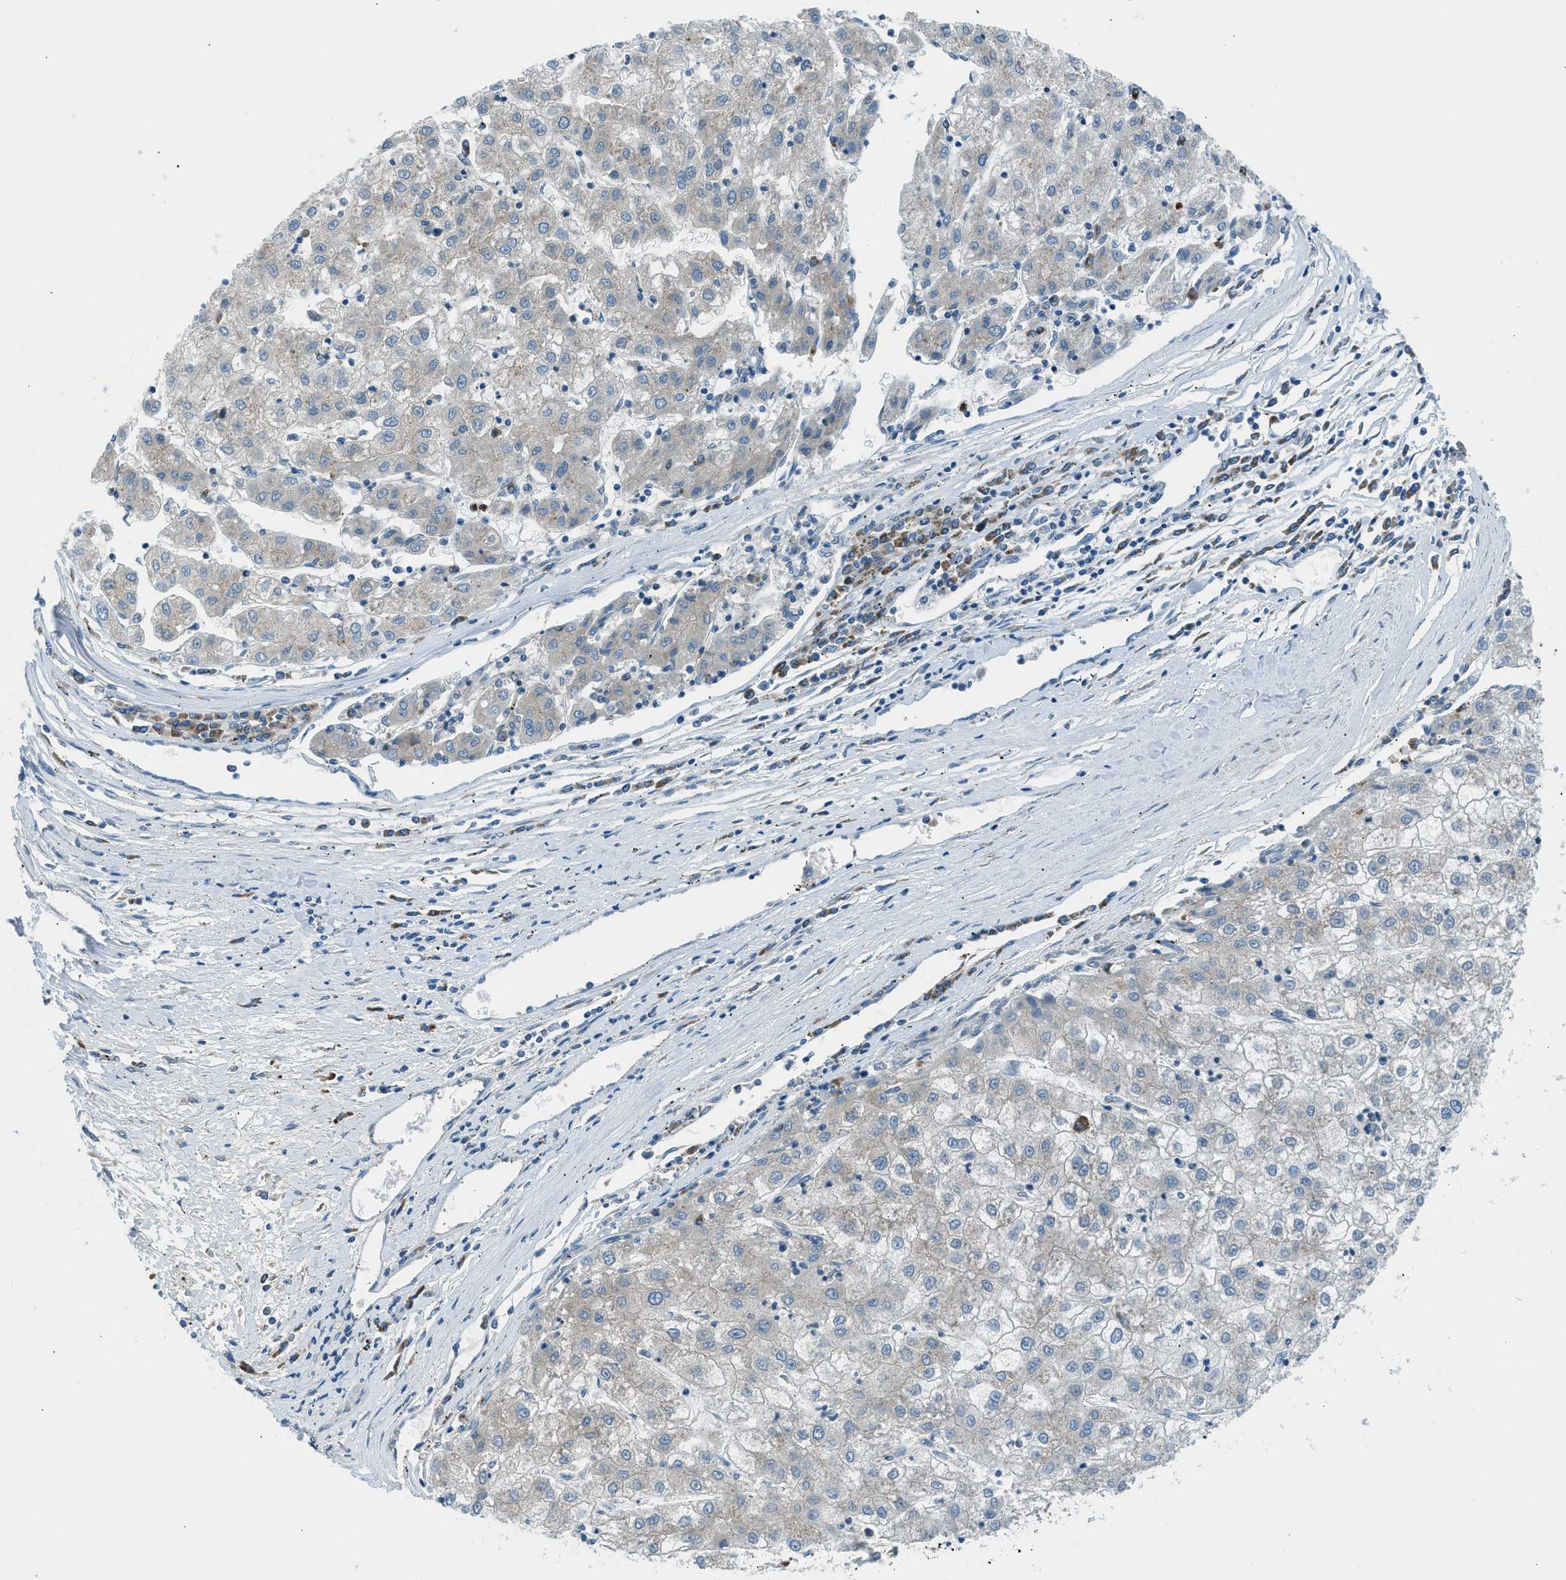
{"staining": {"intensity": "negative", "quantity": "none", "location": "none"}, "tissue": "liver cancer", "cell_type": "Tumor cells", "image_type": "cancer", "snomed": [{"axis": "morphology", "description": "Carcinoma, Hepatocellular, NOS"}, {"axis": "topography", "description": "Liver"}], "caption": "The immunohistochemistry image has no significant expression in tumor cells of liver cancer (hepatocellular carcinoma) tissue.", "gene": "EDARADD", "patient": {"sex": "male", "age": 72}}